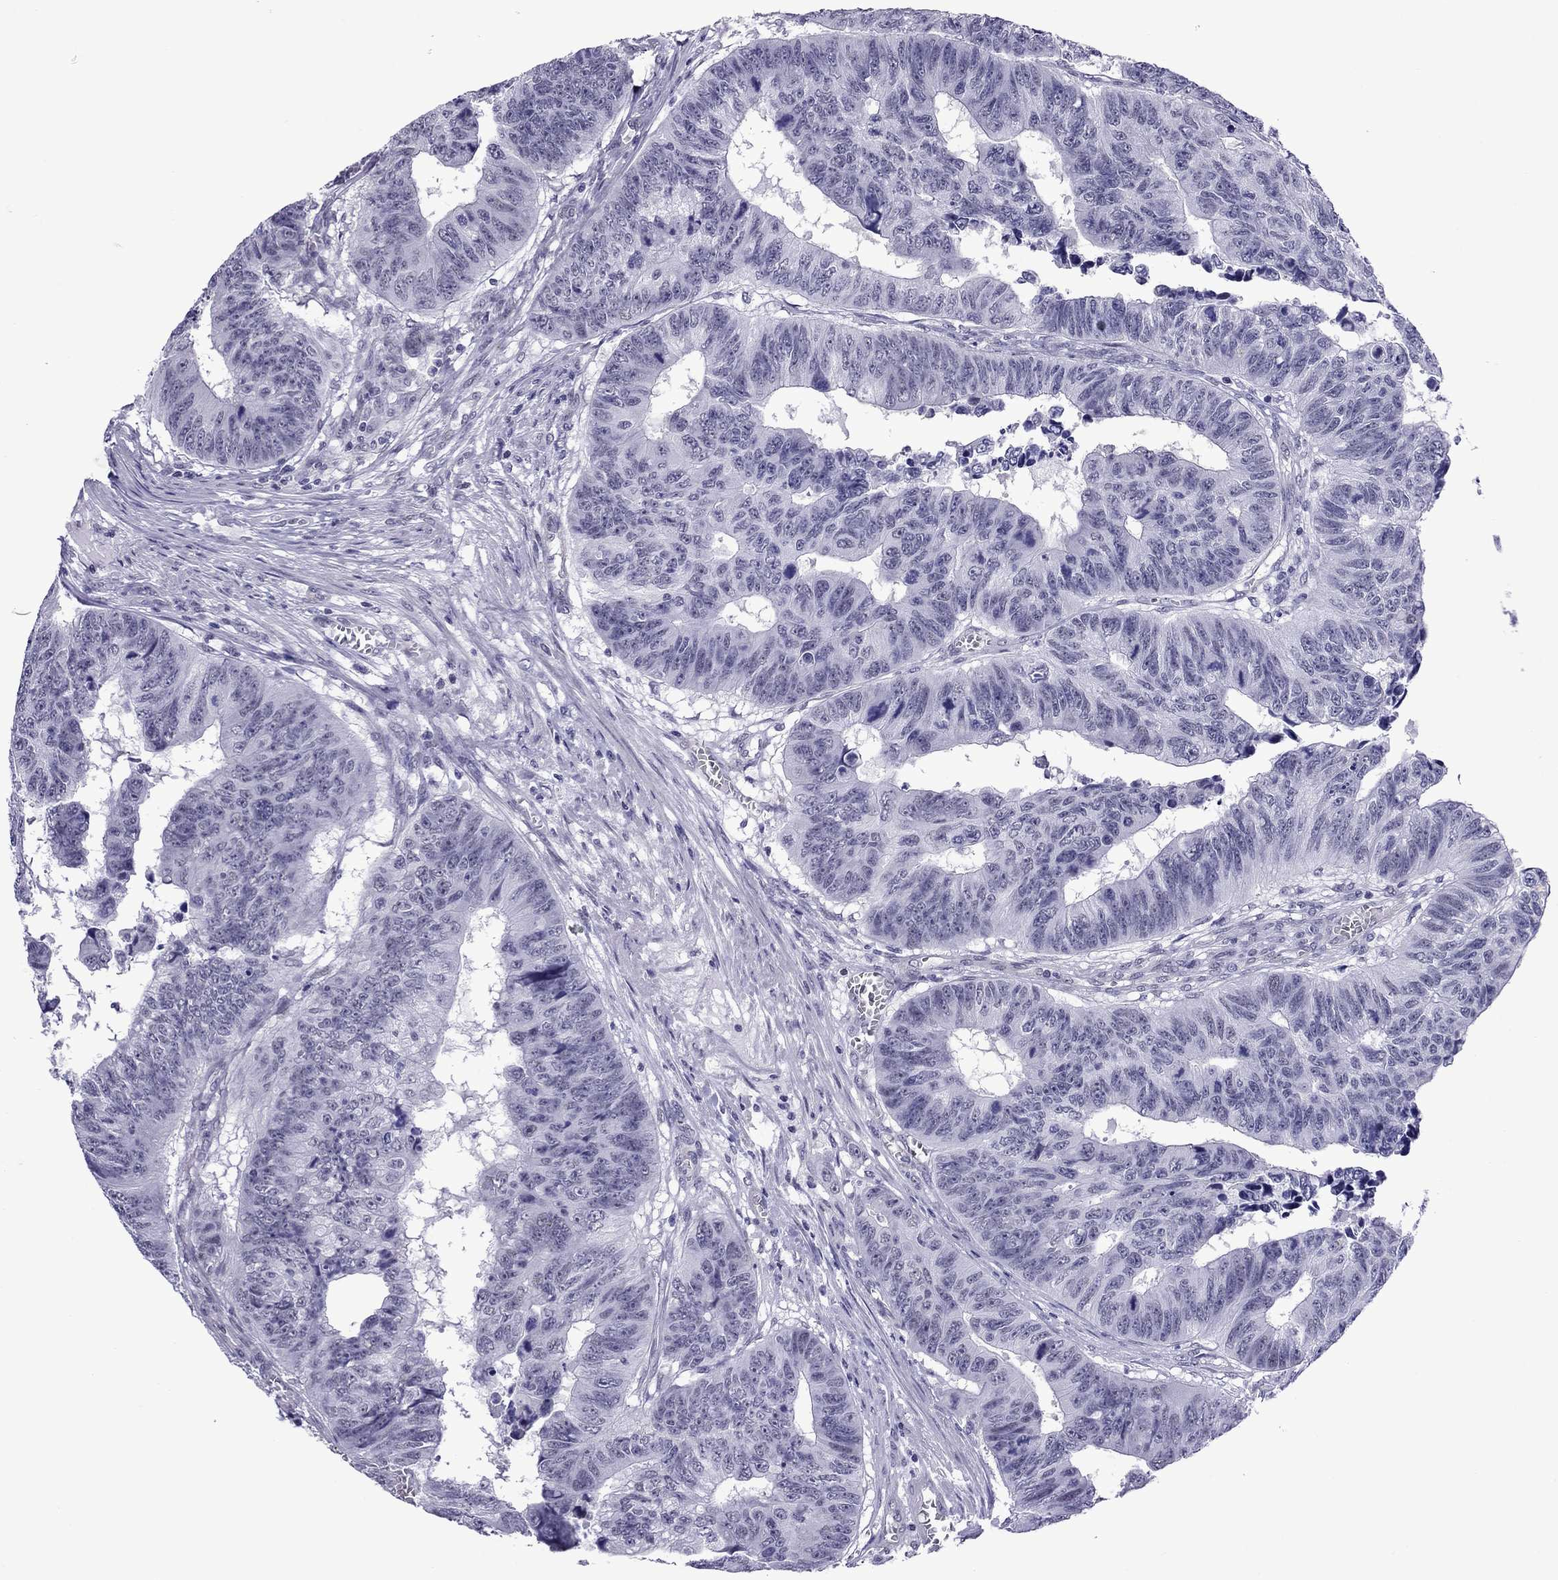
{"staining": {"intensity": "negative", "quantity": "none", "location": "none"}, "tissue": "colorectal cancer", "cell_type": "Tumor cells", "image_type": "cancer", "snomed": [{"axis": "morphology", "description": "Adenocarcinoma, NOS"}, {"axis": "topography", "description": "Rectum"}], "caption": "Tumor cells are negative for protein expression in human adenocarcinoma (colorectal).", "gene": "ZNF646", "patient": {"sex": "female", "age": 85}}